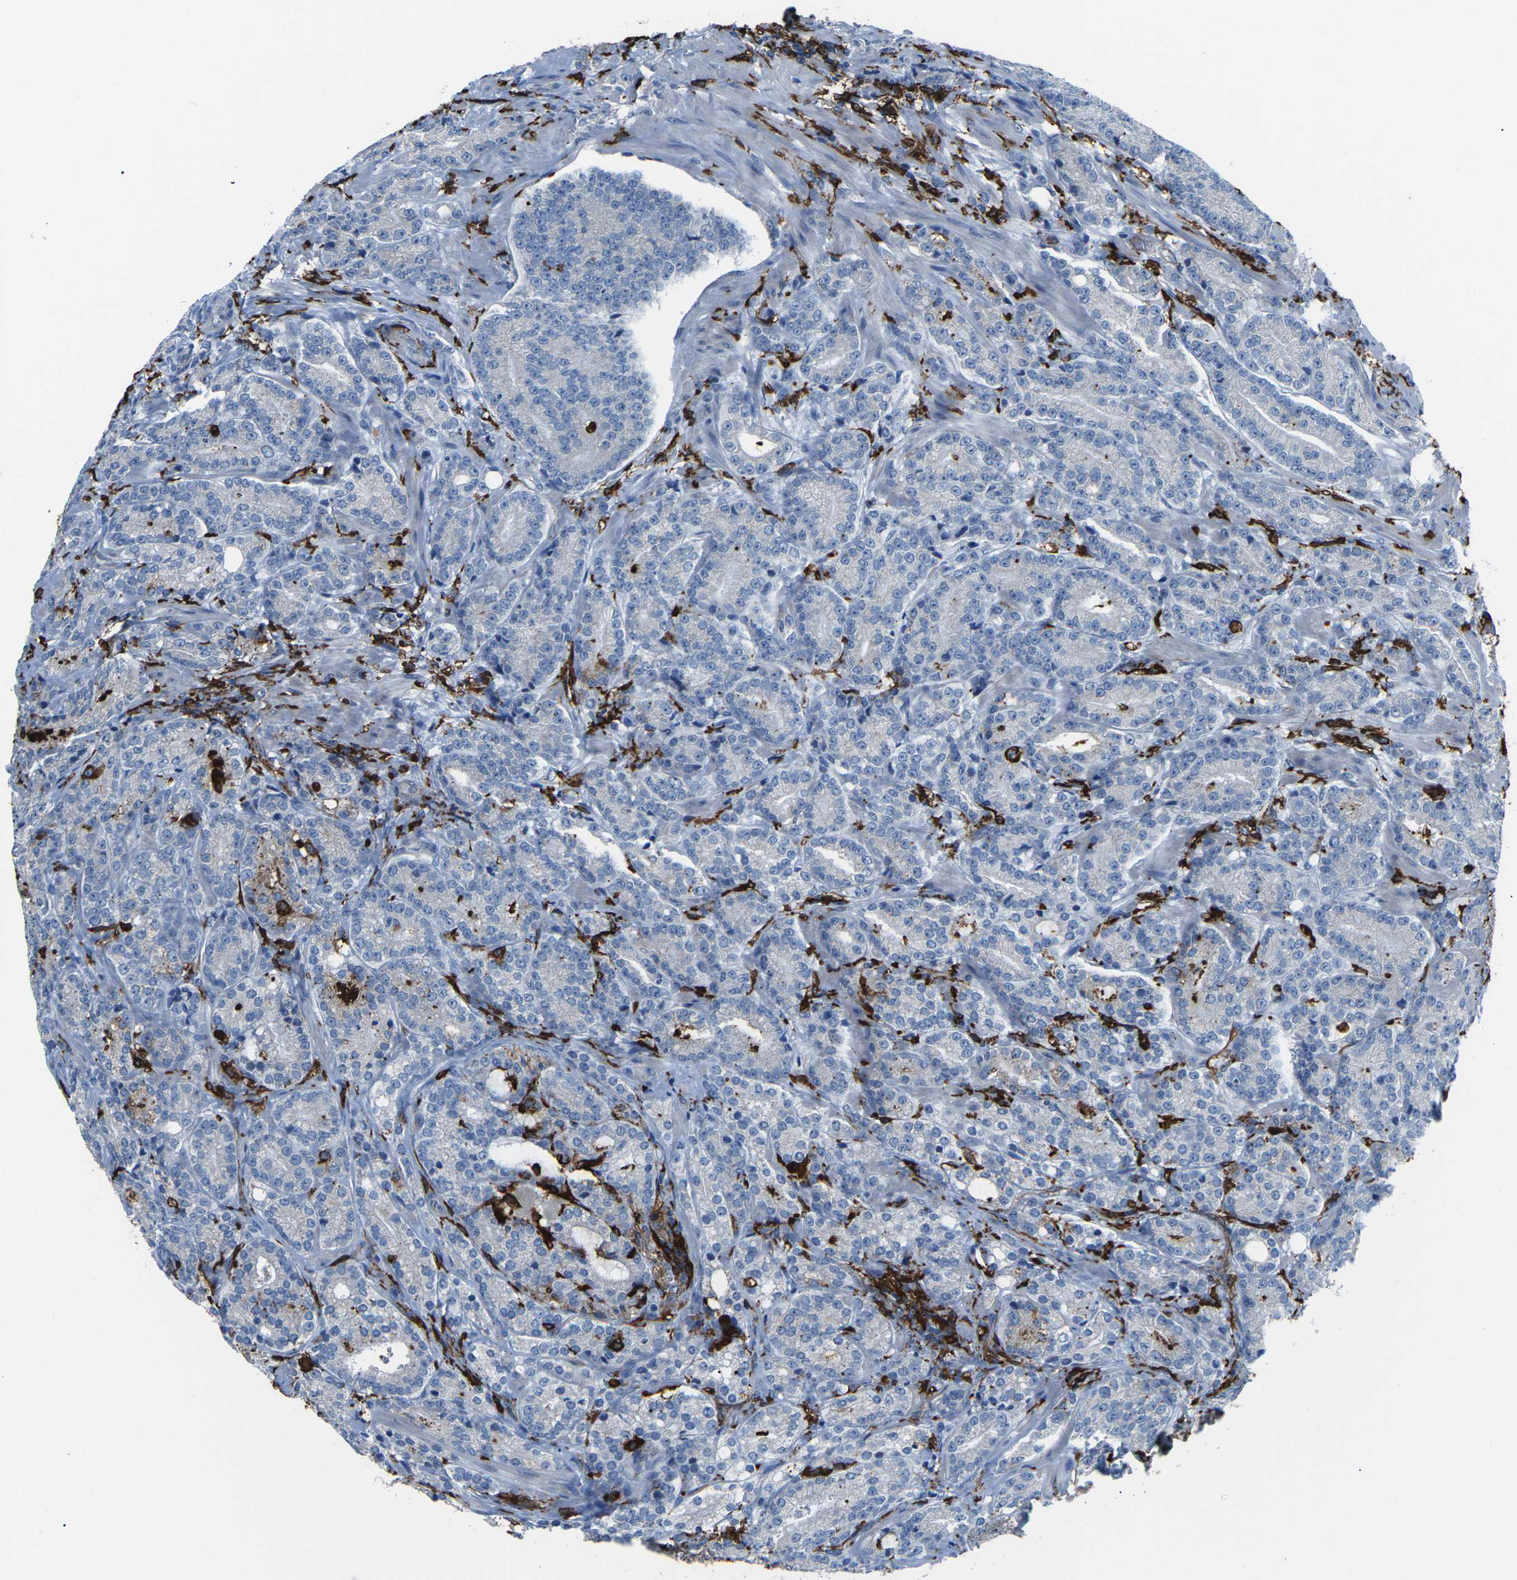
{"staining": {"intensity": "negative", "quantity": "none", "location": "none"}, "tissue": "prostate cancer", "cell_type": "Tumor cells", "image_type": "cancer", "snomed": [{"axis": "morphology", "description": "Adenocarcinoma, High grade"}, {"axis": "topography", "description": "Prostate"}], "caption": "Tumor cells show no significant staining in prostate cancer (adenocarcinoma (high-grade)).", "gene": "PTPN1", "patient": {"sex": "male", "age": 61}}